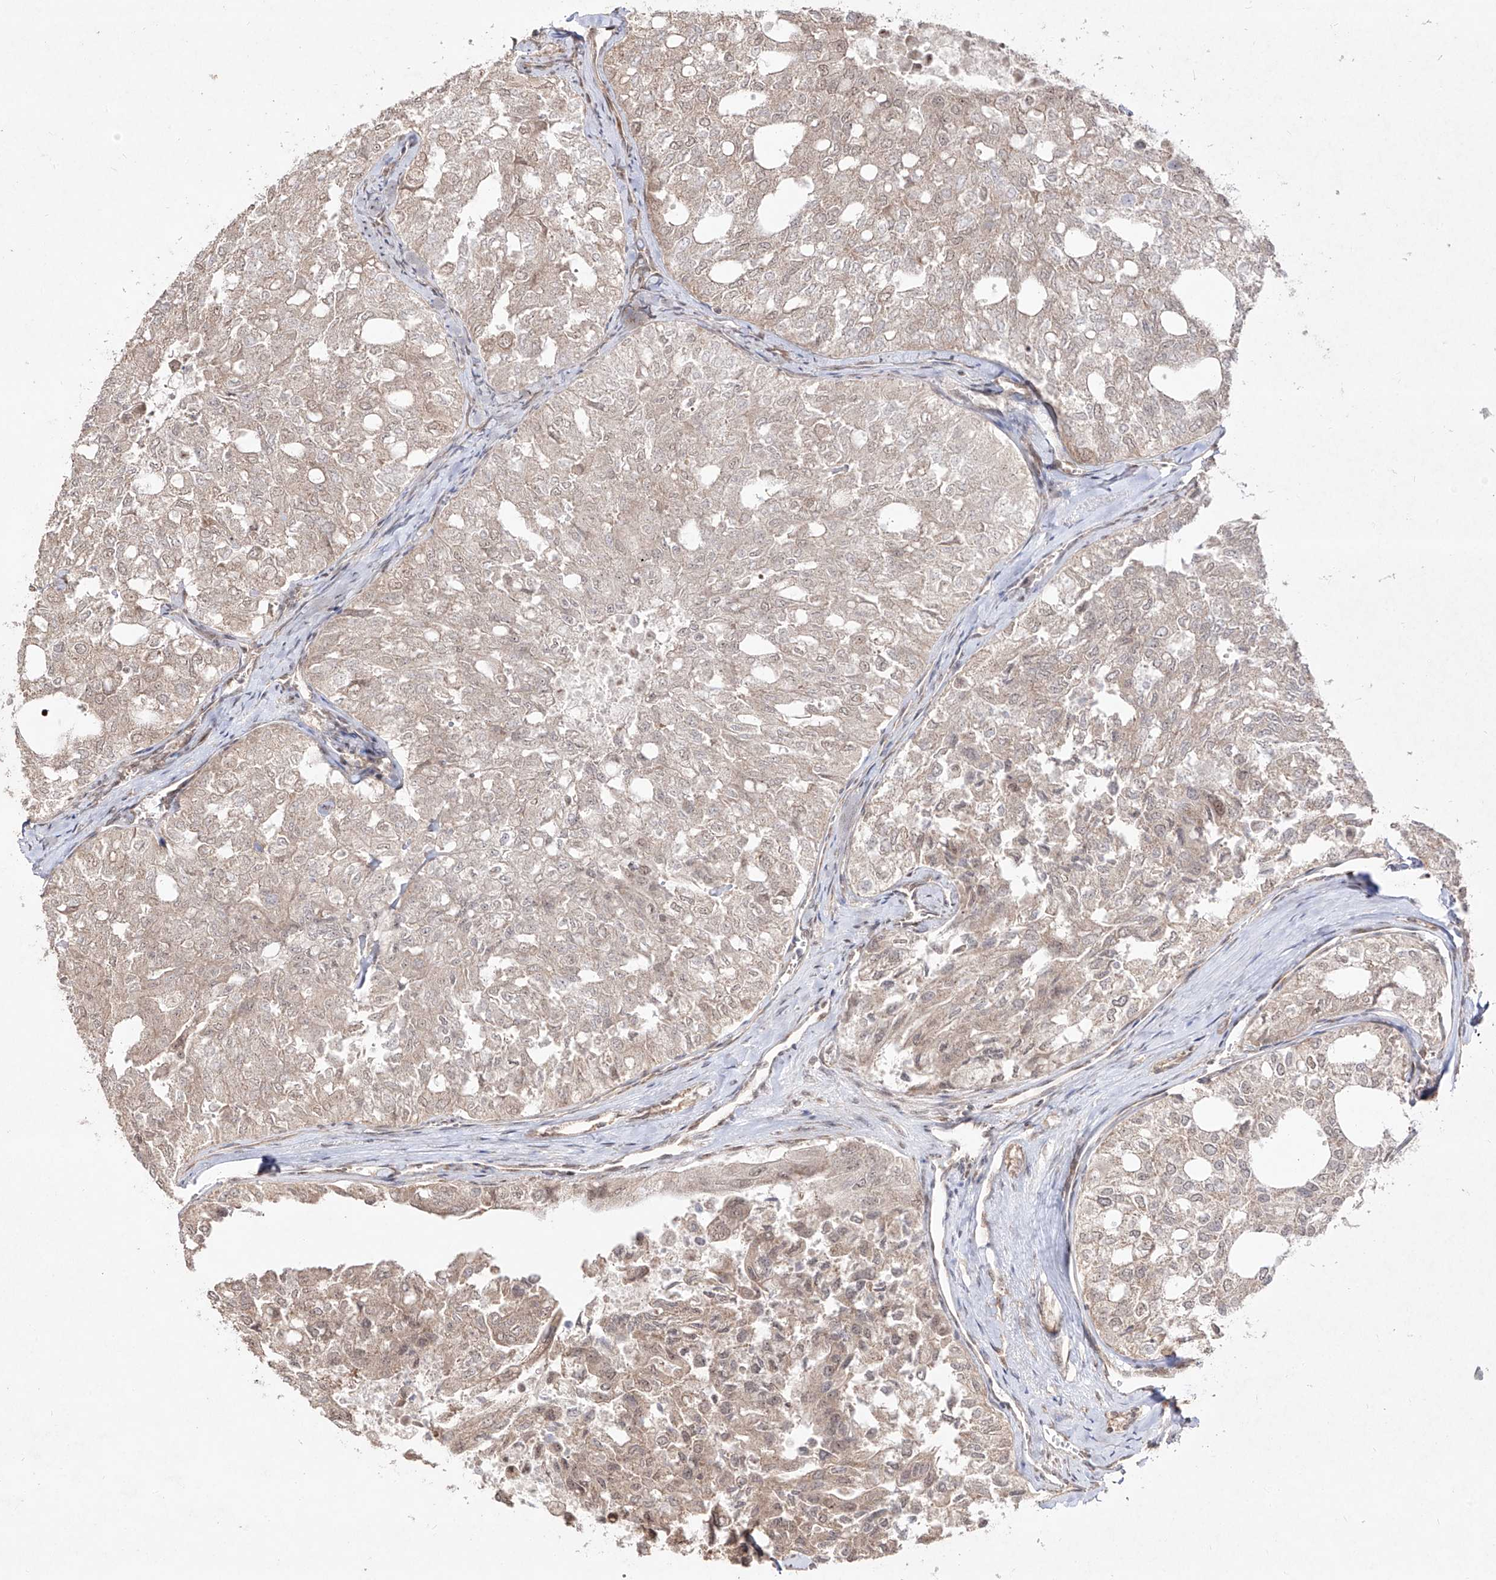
{"staining": {"intensity": "weak", "quantity": "<25%", "location": "nuclear"}, "tissue": "thyroid cancer", "cell_type": "Tumor cells", "image_type": "cancer", "snomed": [{"axis": "morphology", "description": "Follicular adenoma carcinoma, NOS"}, {"axis": "topography", "description": "Thyroid gland"}], "caption": "DAB (3,3'-diaminobenzidine) immunohistochemical staining of thyroid cancer (follicular adenoma carcinoma) reveals no significant expression in tumor cells.", "gene": "SNRNP27", "patient": {"sex": "male", "age": 75}}